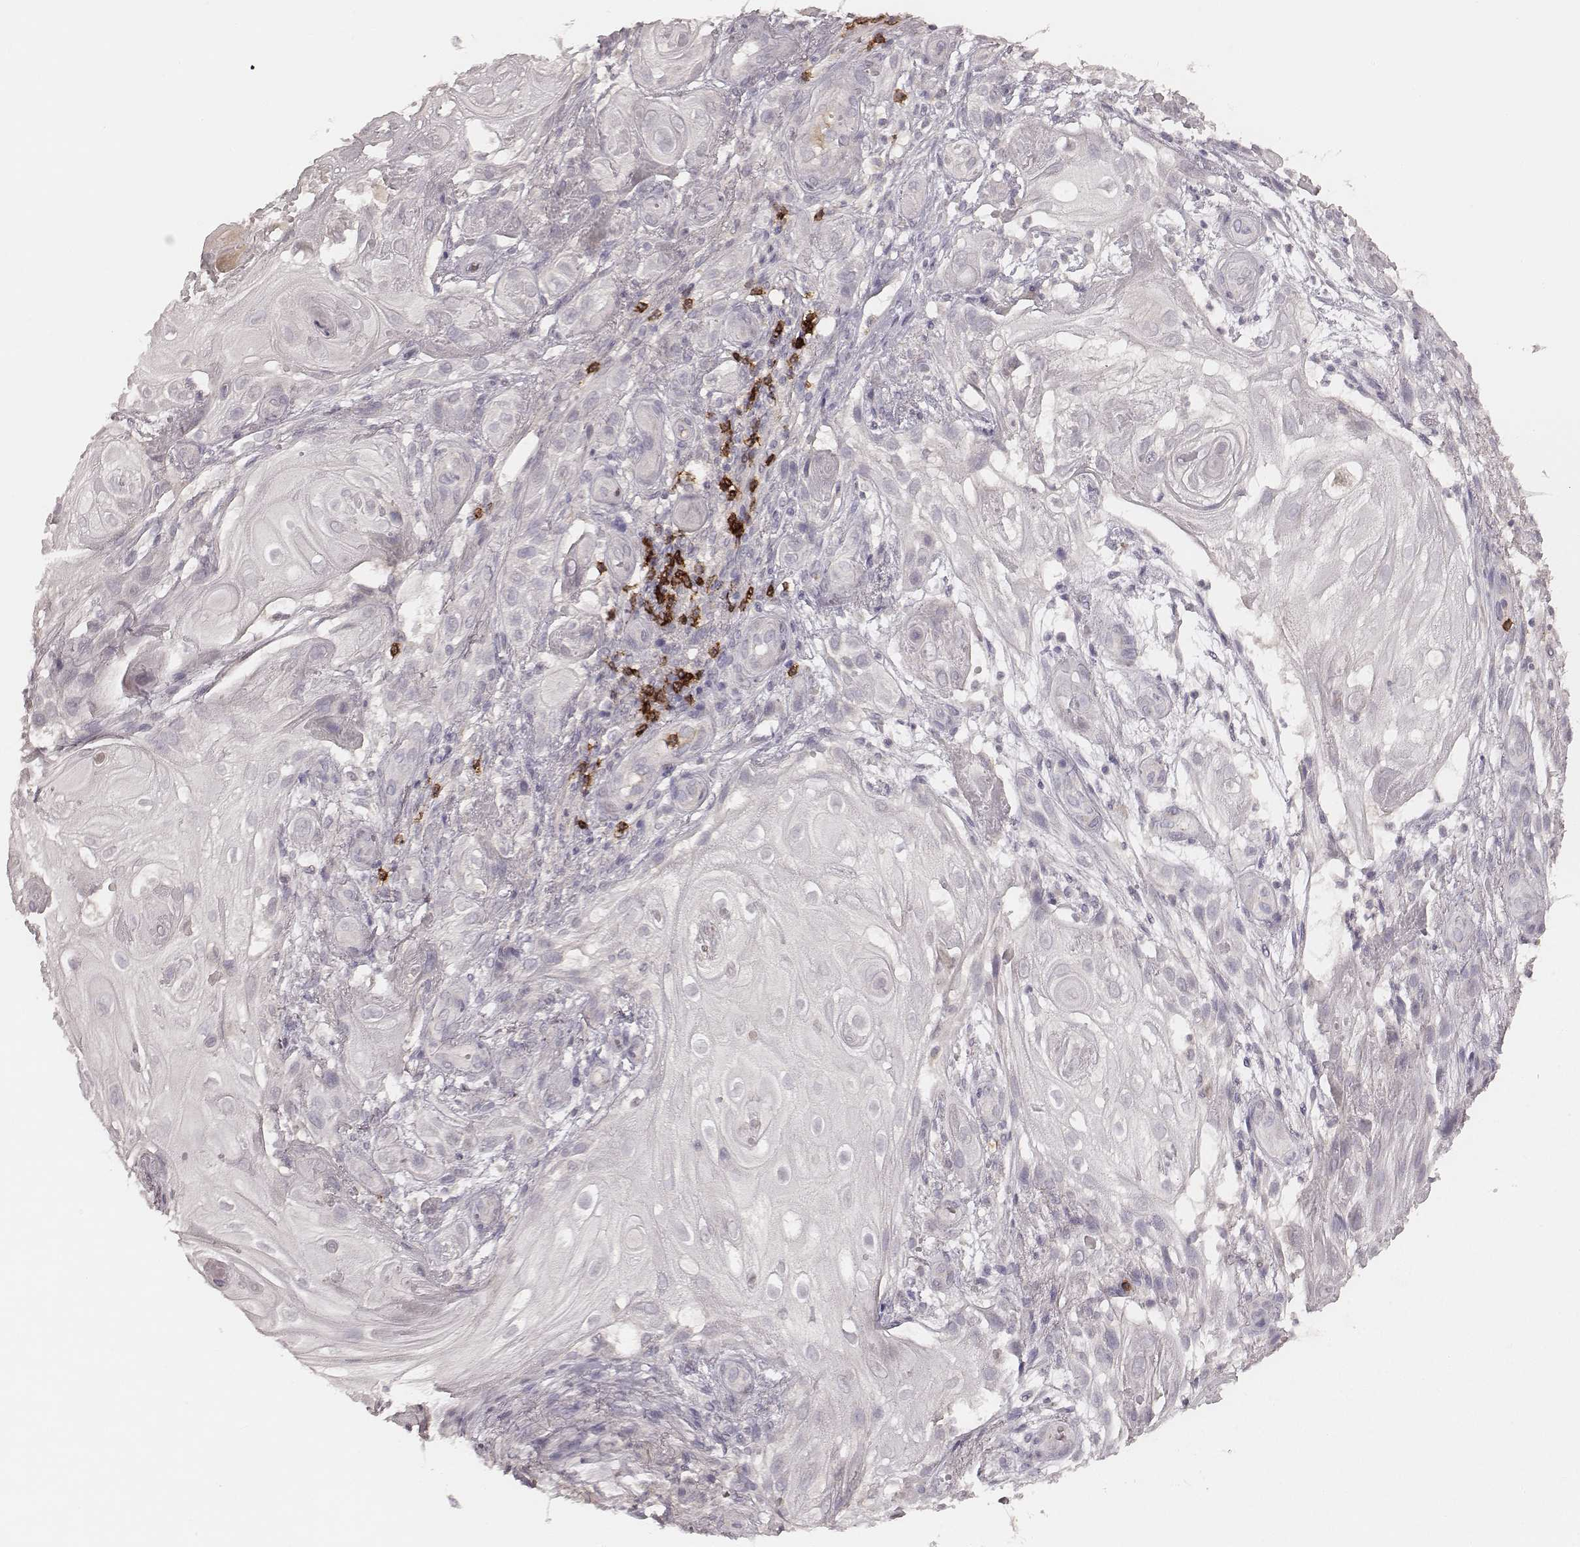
{"staining": {"intensity": "negative", "quantity": "none", "location": "none"}, "tissue": "skin cancer", "cell_type": "Tumor cells", "image_type": "cancer", "snomed": [{"axis": "morphology", "description": "Squamous cell carcinoma, NOS"}, {"axis": "topography", "description": "Skin"}], "caption": "Immunohistochemistry of skin squamous cell carcinoma reveals no staining in tumor cells.", "gene": "CD8A", "patient": {"sex": "male", "age": 62}}